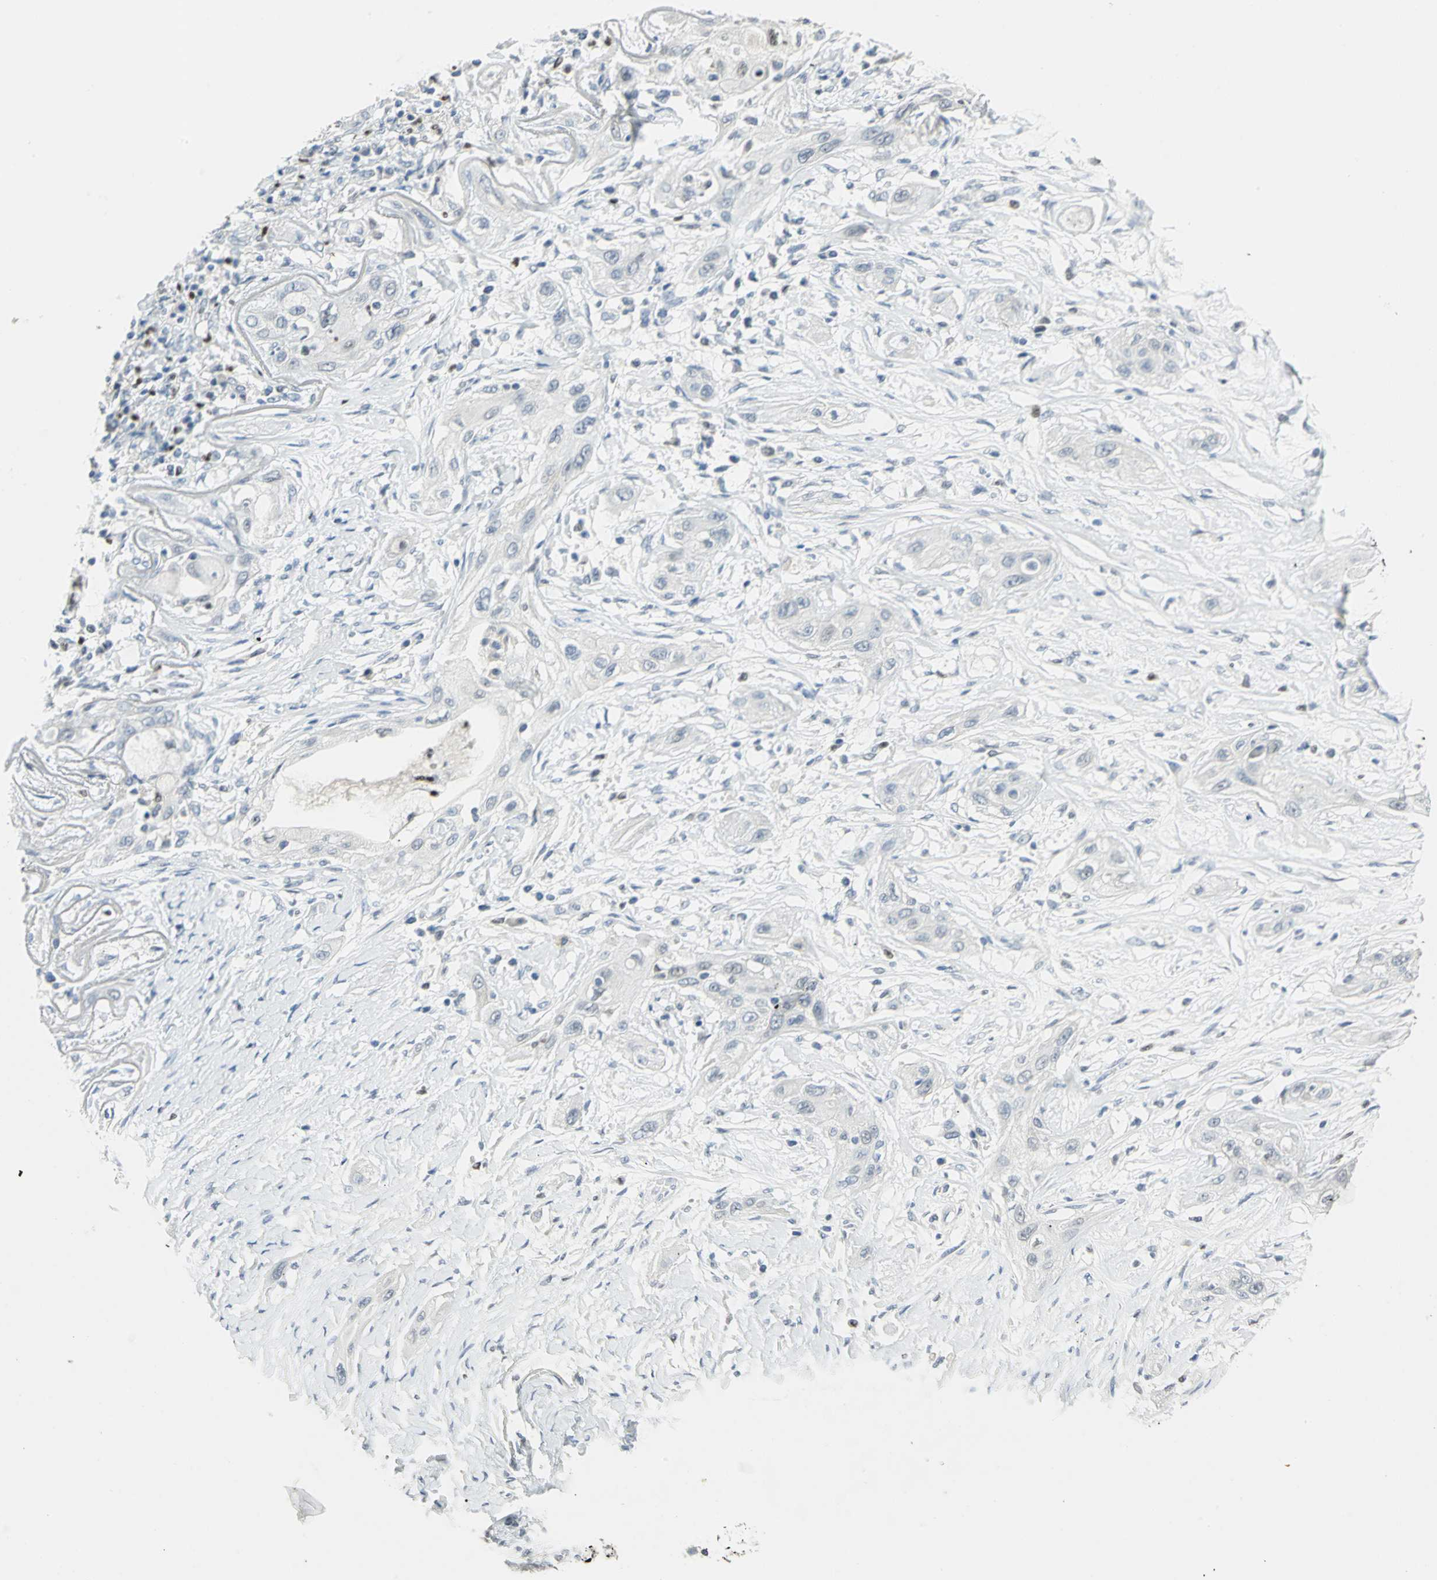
{"staining": {"intensity": "negative", "quantity": "none", "location": "none"}, "tissue": "lung cancer", "cell_type": "Tumor cells", "image_type": "cancer", "snomed": [{"axis": "morphology", "description": "Squamous cell carcinoma, NOS"}, {"axis": "topography", "description": "Lung"}], "caption": "There is no significant positivity in tumor cells of lung cancer (squamous cell carcinoma). The staining was performed using DAB (3,3'-diaminobenzidine) to visualize the protein expression in brown, while the nuclei were stained in blue with hematoxylin (Magnification: 20x).", "gene": "BCL6", "patient": {"sex": "female", "age": 47}}